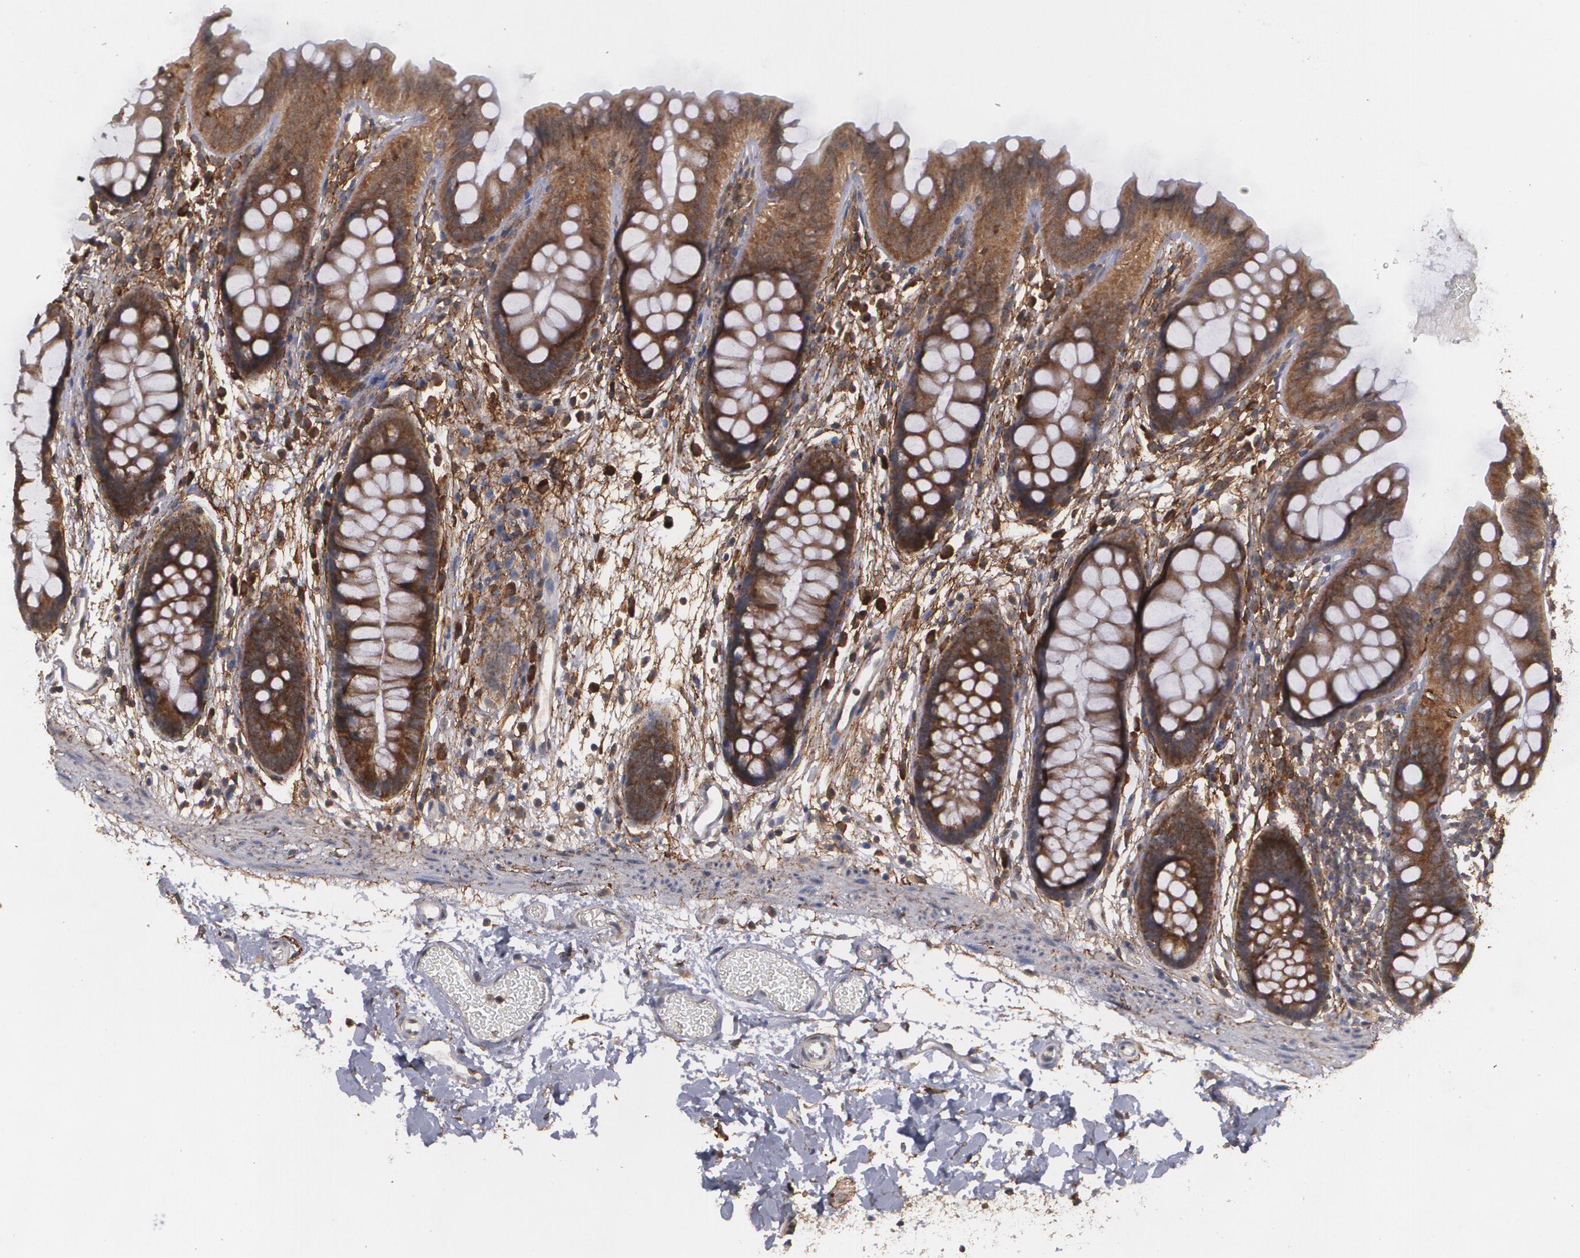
{"staining": {"intensity": "moderate", "quantity": ">75%", "location": "cytoplasmic/membranous"}, "tissue": "colon", "cell_type": "Endothelial cells", "image_type": "normal", "snomed": [{"axis": "morphology", "description": "Normal tissue, NOS"}, {"axis": "topography", "description": "Smooth muscle"}, {"axis": "topography", "description": "Colon"}], "caption": "Normal colon exhibits moderate cytoplasmic/membranous staining in approximately >75% of endothelial cells (Stains: DAB (3,3'-diaminobenzidine) in brown, nuclei in blue, Microscopy: brightfield microscopy at high magnification)..", "gene": "BMP6", "patient": {"sex": "male", "age": 67}}